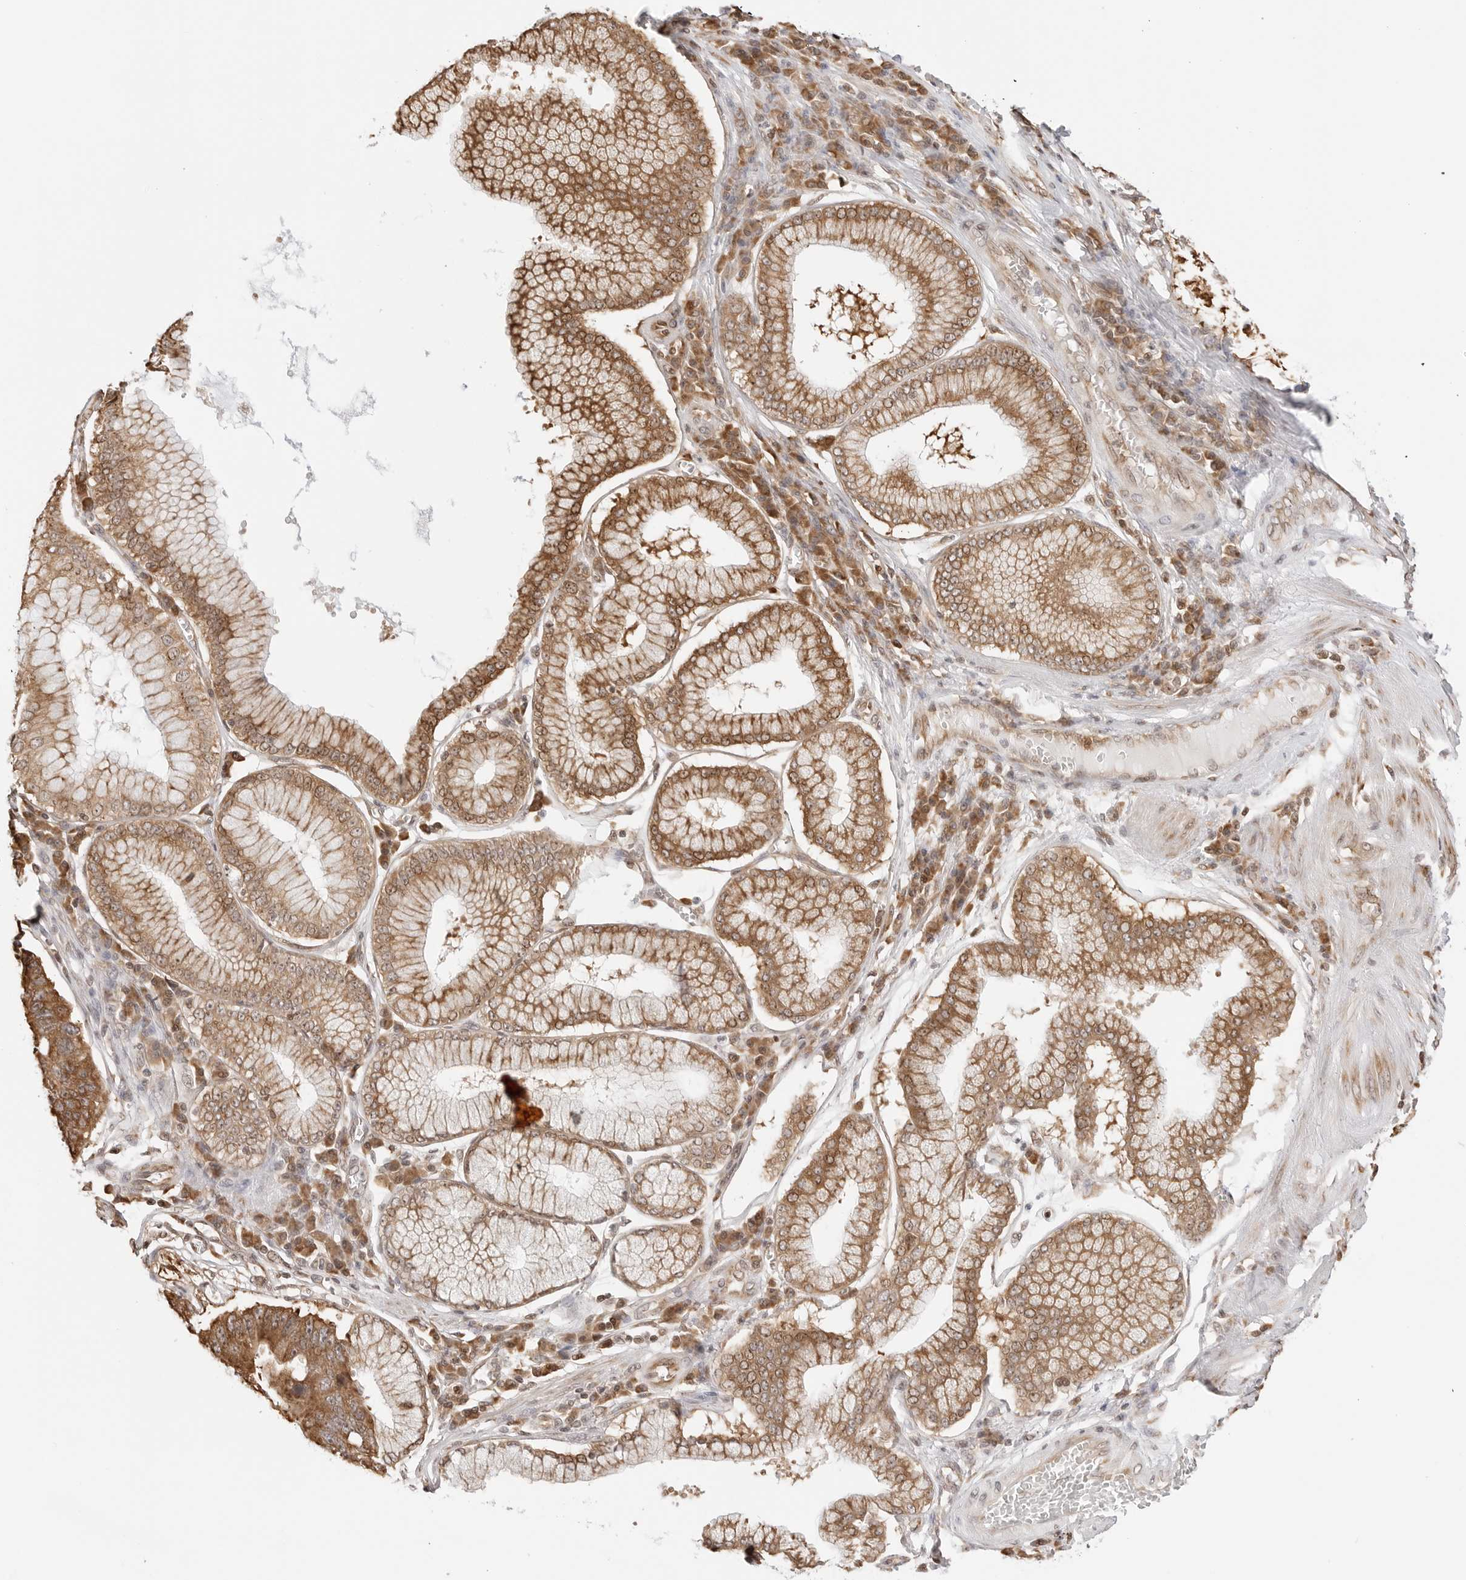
{"staining": {"intensity": "moderate", "quantity": ">75%", "location": "cytoplasmic/membranous"}, "tissue": "stomach cancer", "cell_type": "Tumor cells", "image_type": "cancer", "snomed": [{"axis": "morphology", "description": "Adenocarcinoma, NOS"}, {"axis": "topography", "description": "Stomach"}], "caption": "Immunohistochemistry (IHC) staining of stomach adenocarcinoma, which reveals medium levels of moderate cytoplasmic/membranous positivity in approximately >75% of tumor cells indicating moderate cytoplasmic/membranous protein positivity. The staining was performed using DAB (brown) for protein detection and nuclei were counterstained in hematoxylin (blue).", "gene": "FKBP14", "patient": {"sex": "male", "age": 59}}